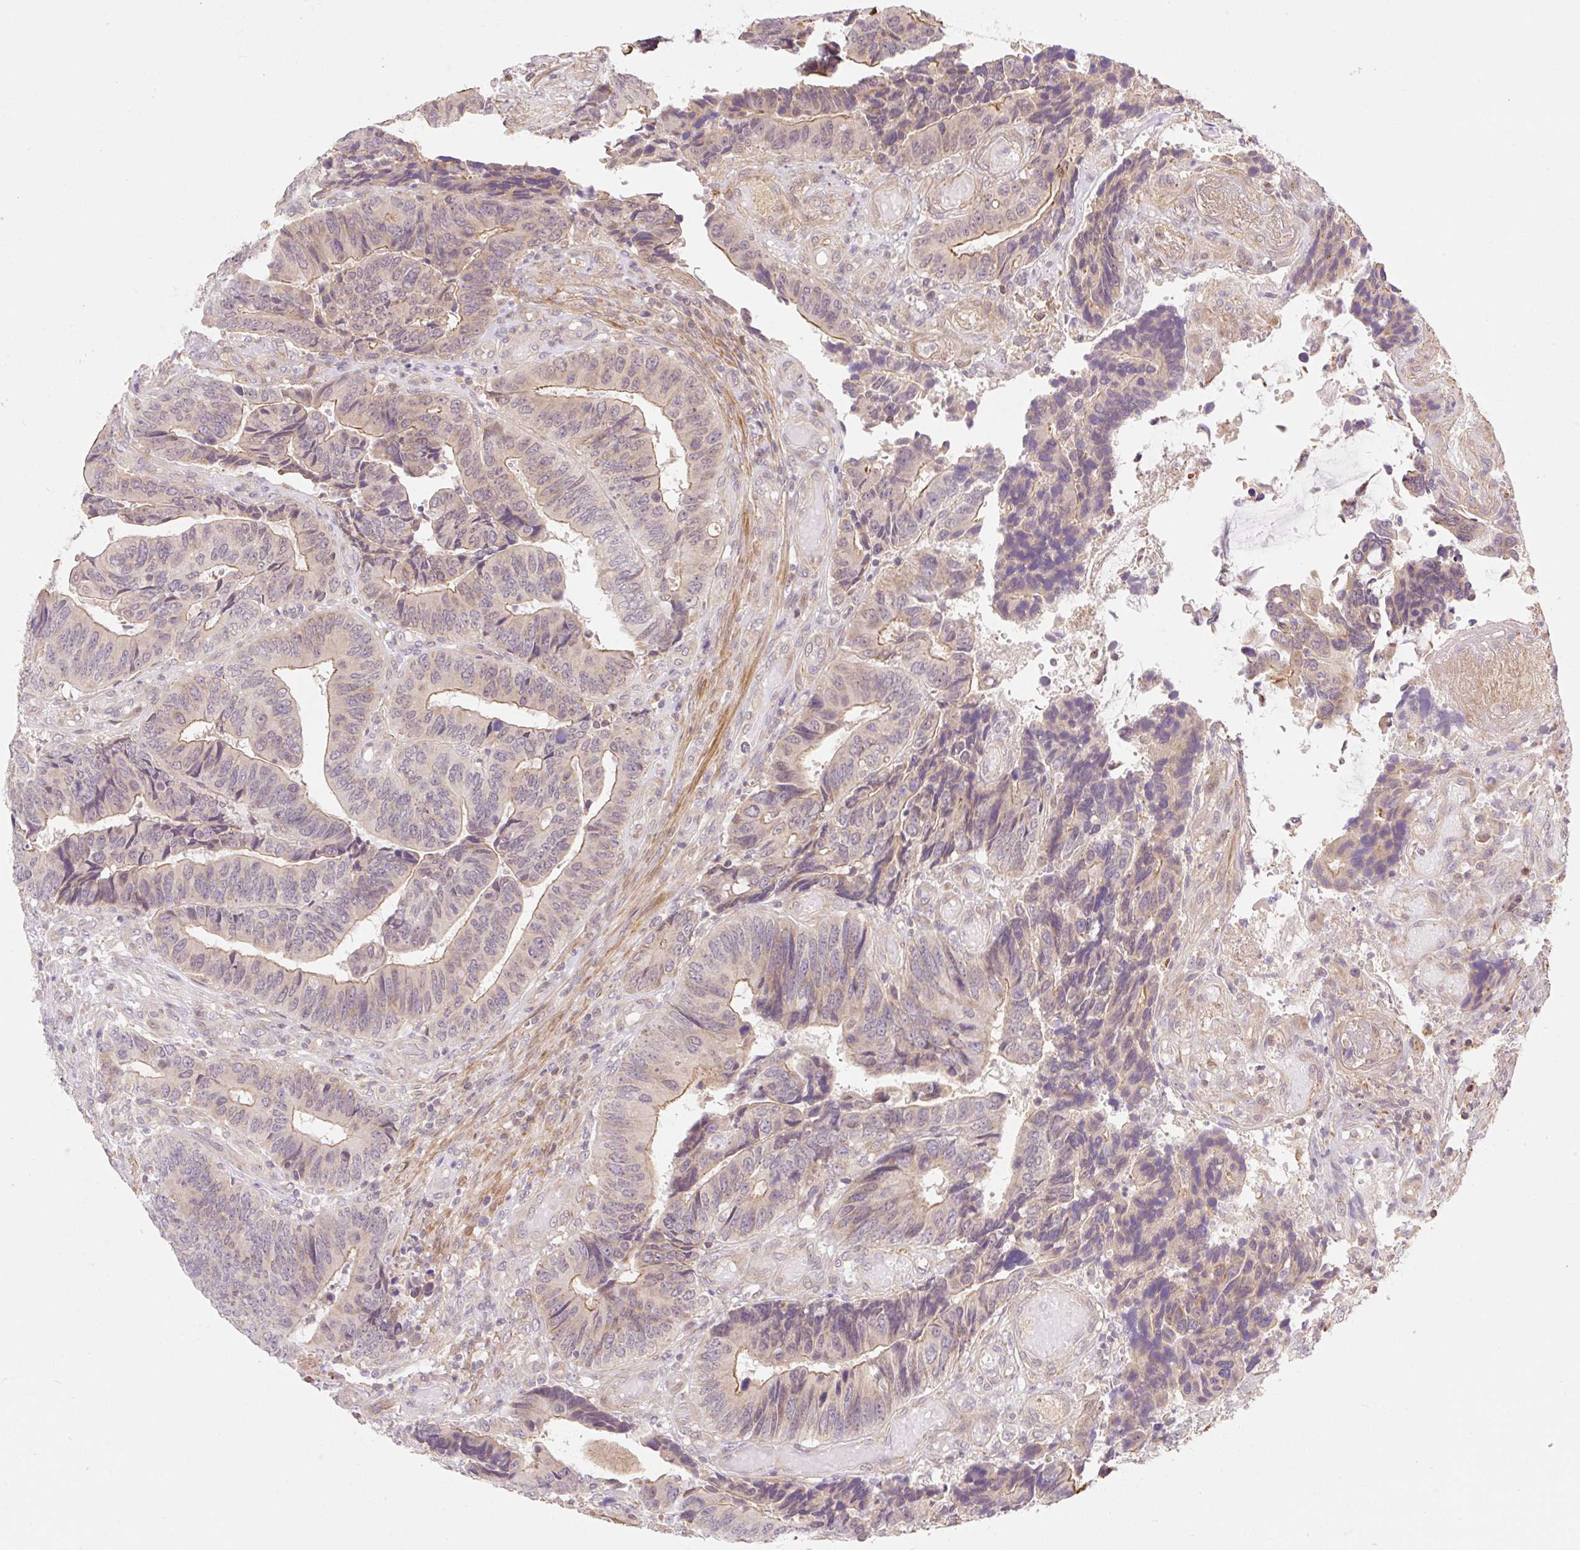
{"staining": {"intensity": "weak", "quantity": "<25%", "location": "cytoplasmic/membranous"}, "tissue": "colorectal cancer", "cell_type": "Tumor cells", "image_type": "cancer", "snomed": [{"axis": "morphology", "description": "Adenocarcinoma, NOS"}, {"axis": "topography", "description": "Colon"}], "caption": "Immunohistochemical staining of human colorectal cancer reveals no significant staining in tumor cells.", "gene": "EMC10", "patient": {"sex": "male", "age": 87}}